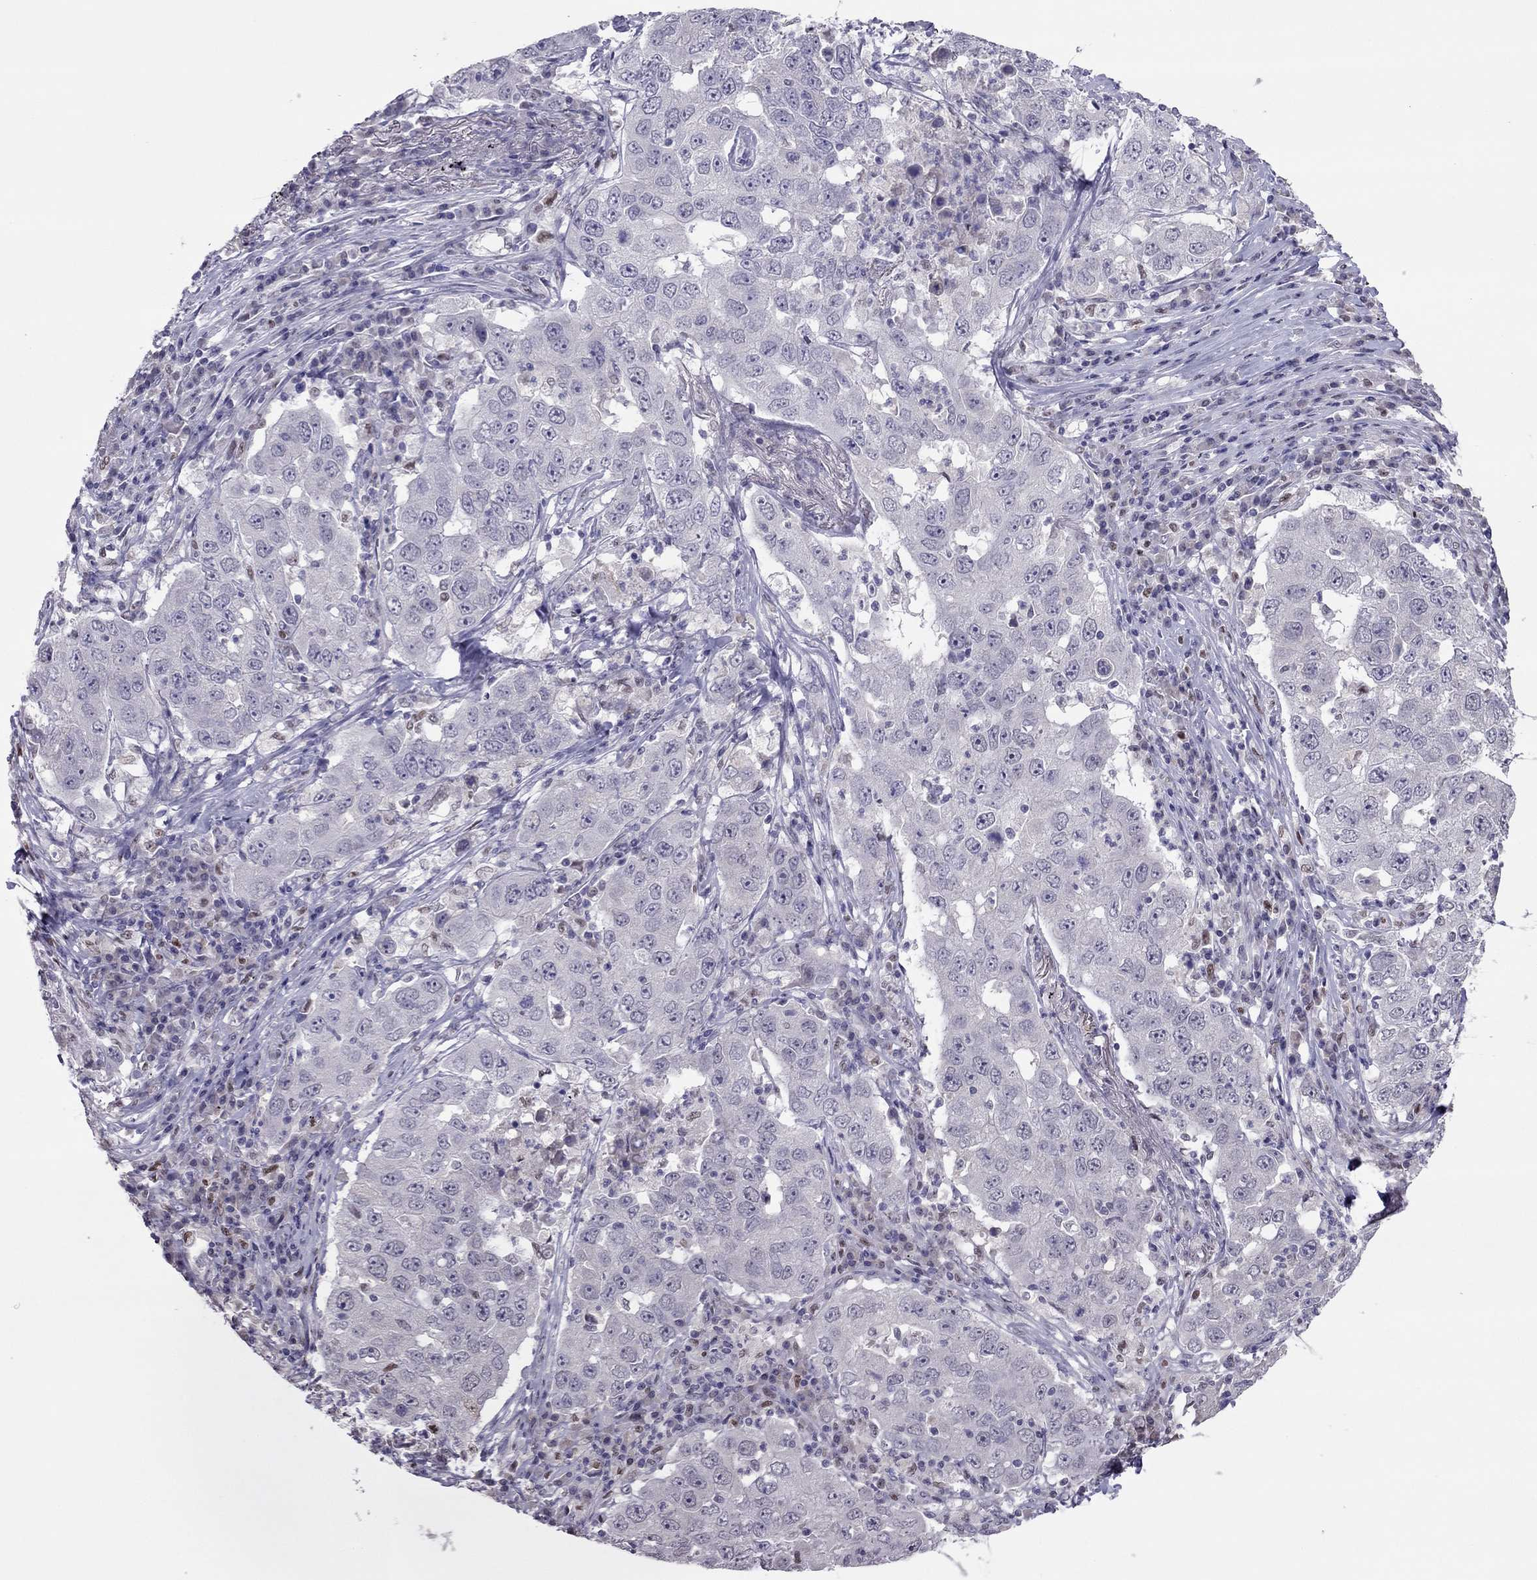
{"staining": {"intensity": "negative", "quantity": "none", "location": "none"}, "tissue": "lung cancer", "cell_type": "Tumor cells", "image_type": "cancer", "snomed": [{"axis": "morphology", "description": "Adenocarcinoma, NOS"}, {"axis": "topography", "description": "Lung"}], "caption": "The immunohistochemistry (IHC) photomicrograph has no significant expression in tumor cells of lung cancer tissue. (Stains: DAB IHC with hematoxylin counter stain, Microscopy: brightfield microscopy at high magnification).", "gene": "SPINT3", "patient": {"sex": "male", "age": 73}}